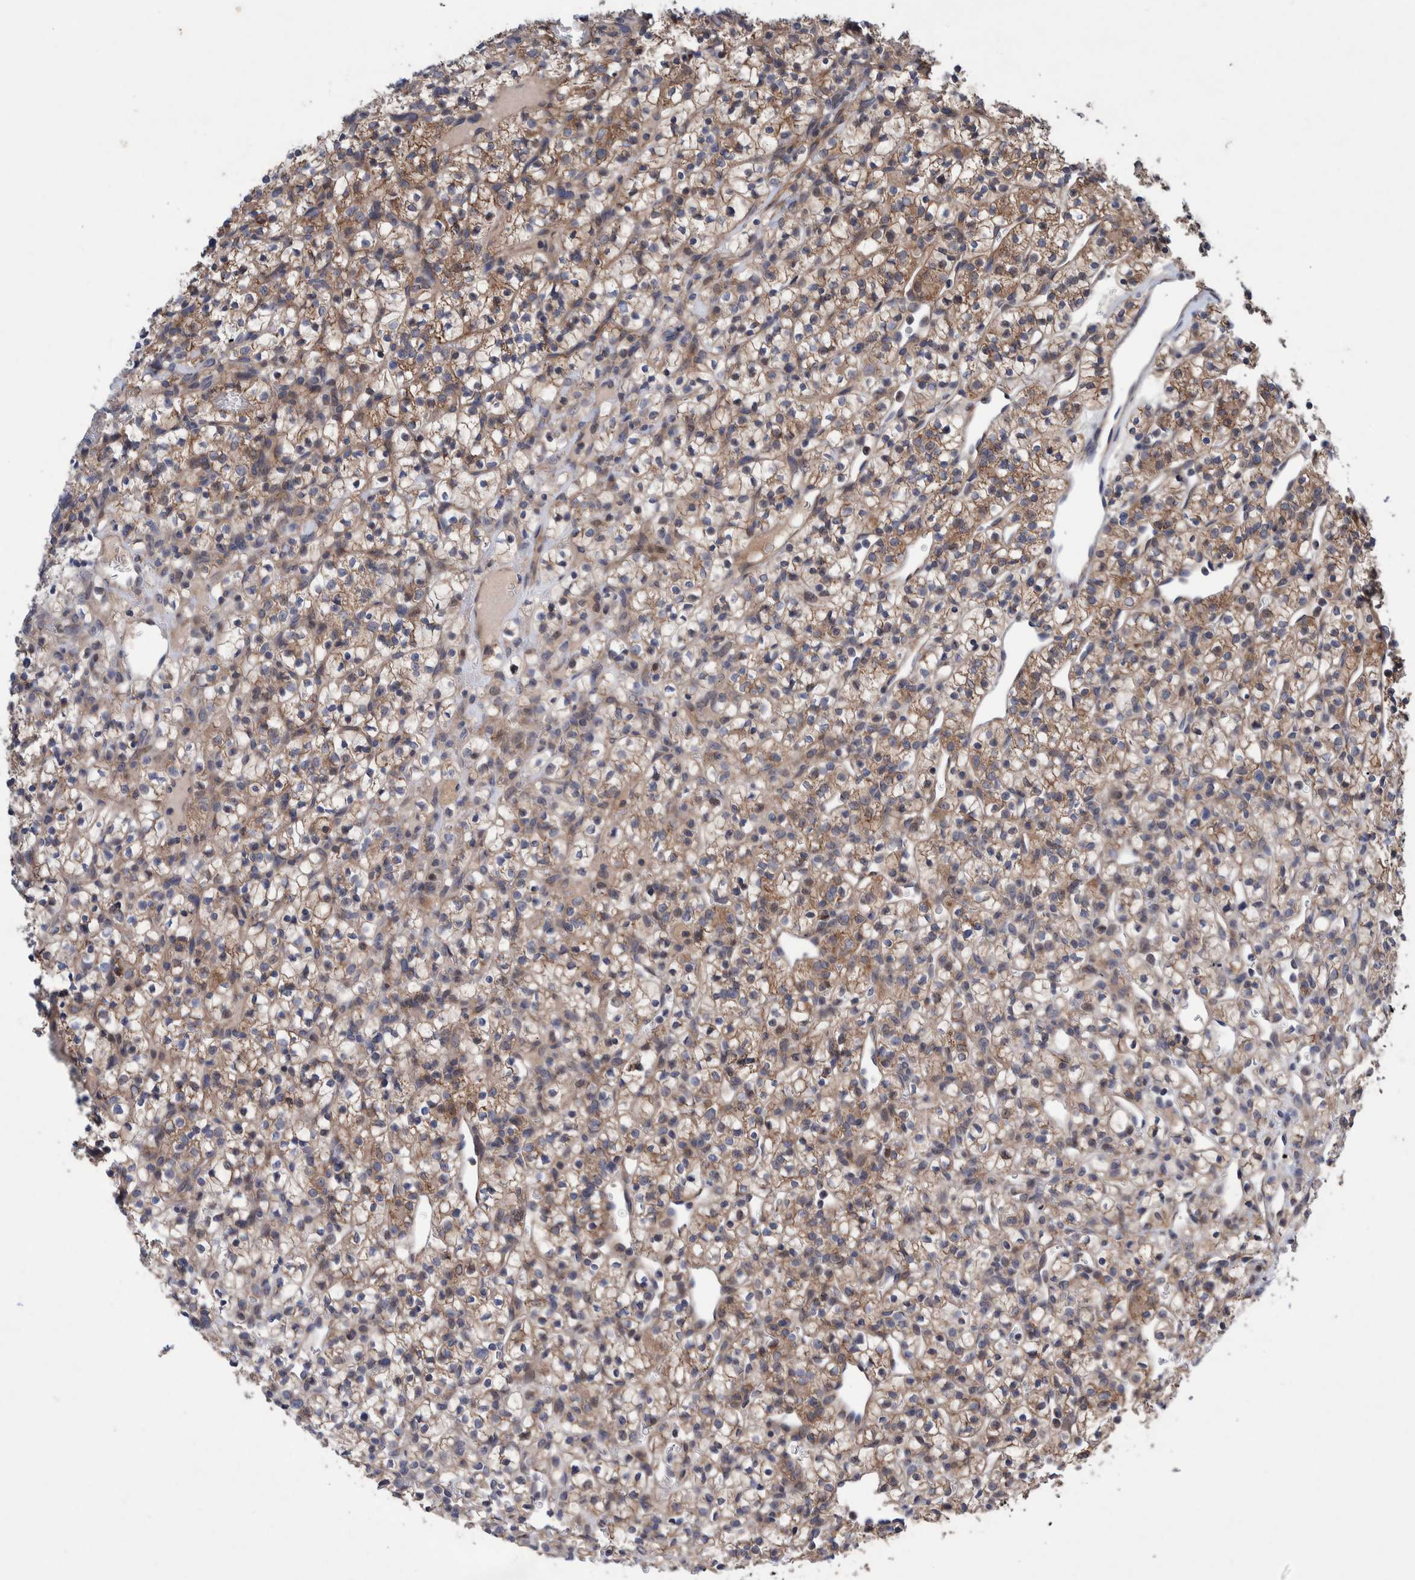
{"staining": {"intensity": "moderate", "quantity": ">75%", "location": "cytoplasmic/membranous"}, "tissue": "renal cancer", "cell_type": "Tumor cells", "image_type": "cancer", "snomed": [{"axis": "morphology", "description": "Adenocarcinoma, NOS"}, {"axis": "topography", "description": "Kidney"}], "caption": "Immunohistochemistry (DAB) staining of renal cancer (adenocarcinoma) displays moderate cytoplasmic/membranous protein staining in about >75% of tumor cells. Nuclei are stained in blue.", "gene": "PIK3R6", "patient": {"sex": "female", "age": 57}}